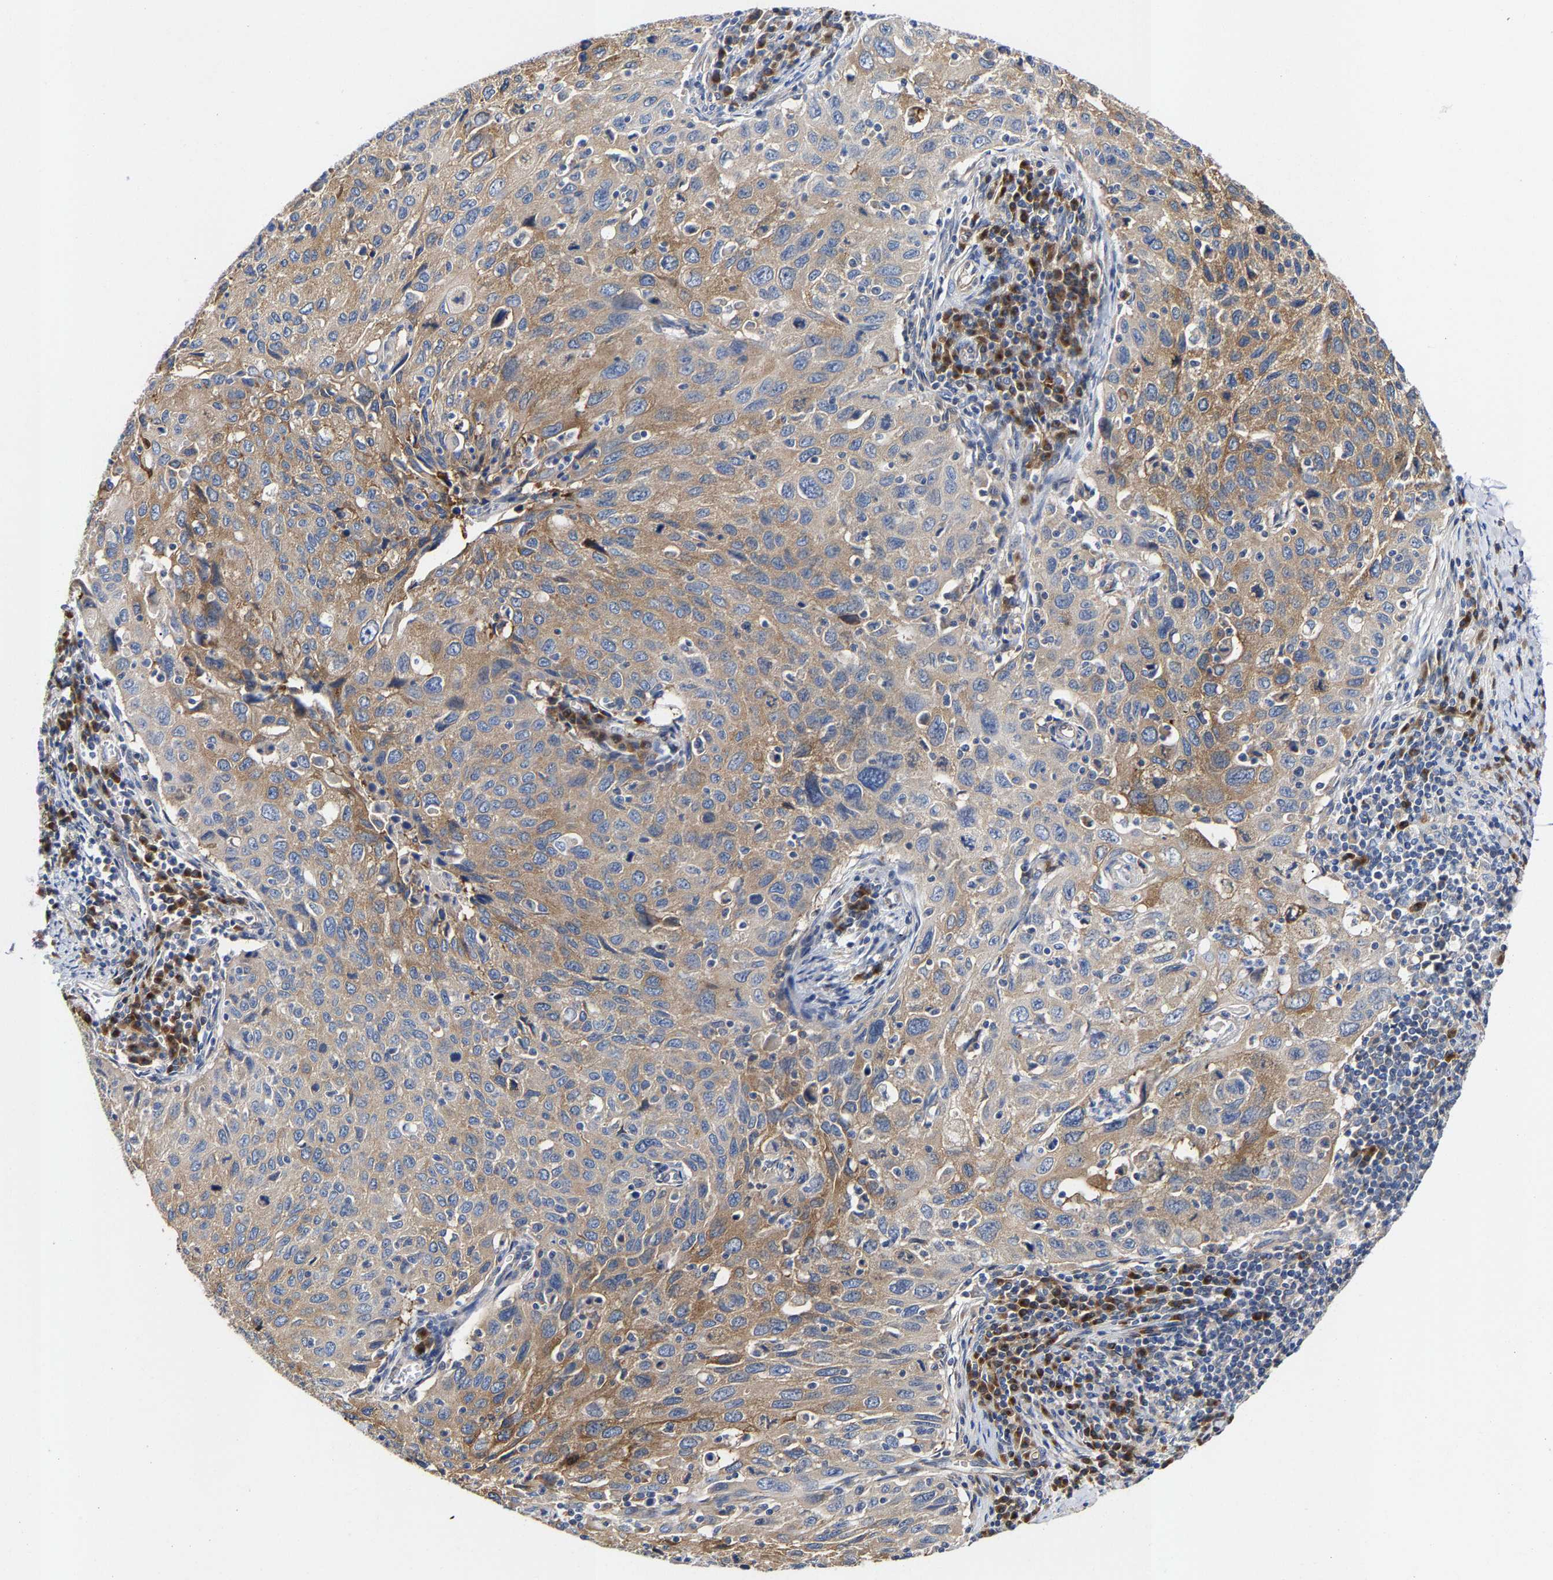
{"staining": {"intensity": "moderate", "quantity": ">75%", "location": "cytoplasmic/membranous"}, "tissue": "cervical cancer", "cell_type": "Tumor cells", "image_type": "cancer", "snomed": [{"axis": "morphology", "description": "Squamous cell carcinoma, NOS"}, {"axis": "topography", "description": "Cervix"}], "caption": "High-power microscopy captured an IHC micrograph of cervical cancer, revealing moderate cytoplasmic/membranous positivity in about >75% of tumor cells.", "gene": "PPP1R15A", "patient": {"sex": "female", "age": 53}}